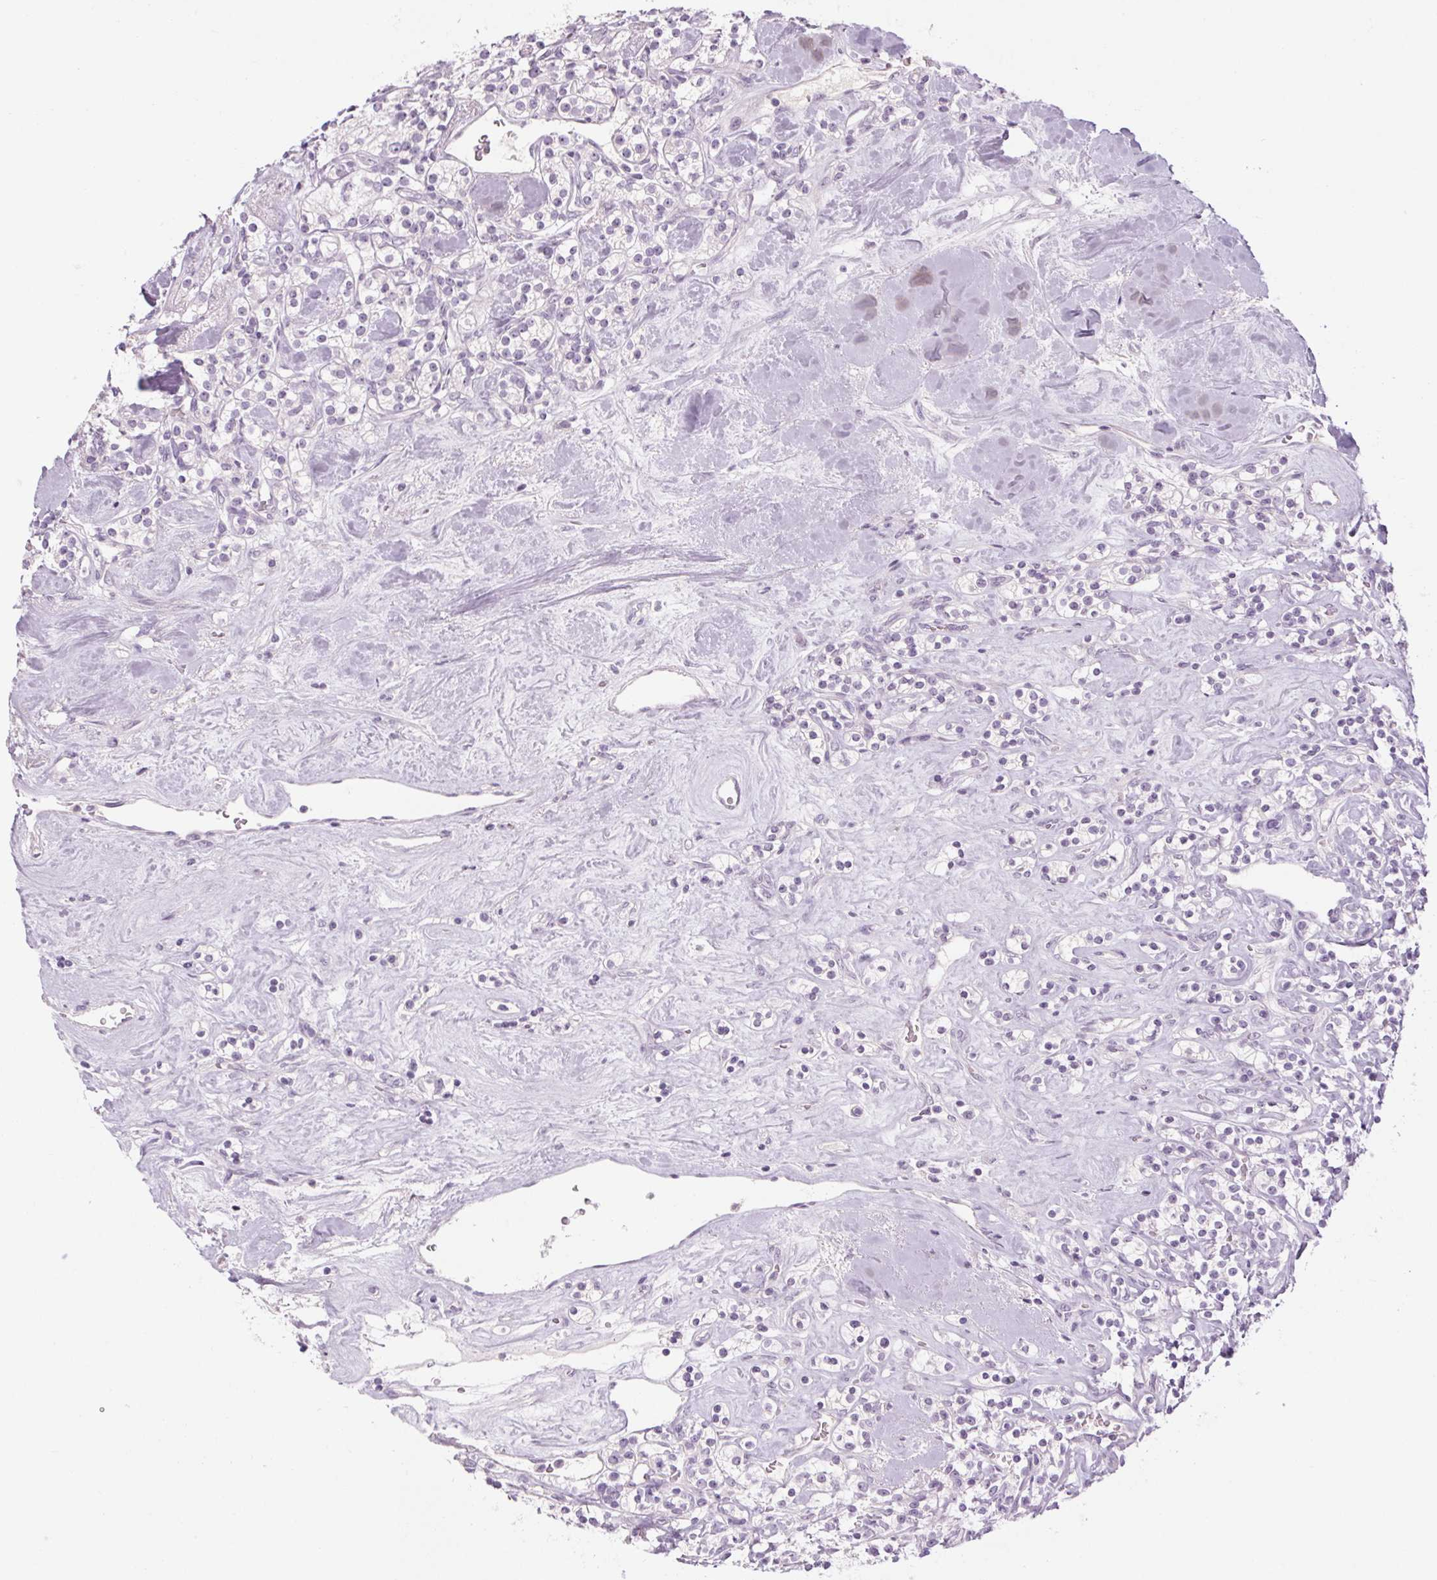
{"staining": {"intensity": "negative", "quantity": "none", "location": "none"}, "tissue": "renal cancer", "cell_type": "Tumor cells", "image_type": "cancer", "snomed": [{"axis": "morphology", "description": "Adenocarcinoma, NOS"}, {"axis": "topography", "description": "Kidney"}], "caption": "High power microscopy image of an immunohistochemistry image of renal adenocarcinoma, revealing no significant expression in tumor cells. (Stains: DAB IHC with hematoxylin counter stain, Microscopy: brightfield microscopy at high magnification).", "gene": "RPTN", "patient": {"sex": "male", "age": 77}}